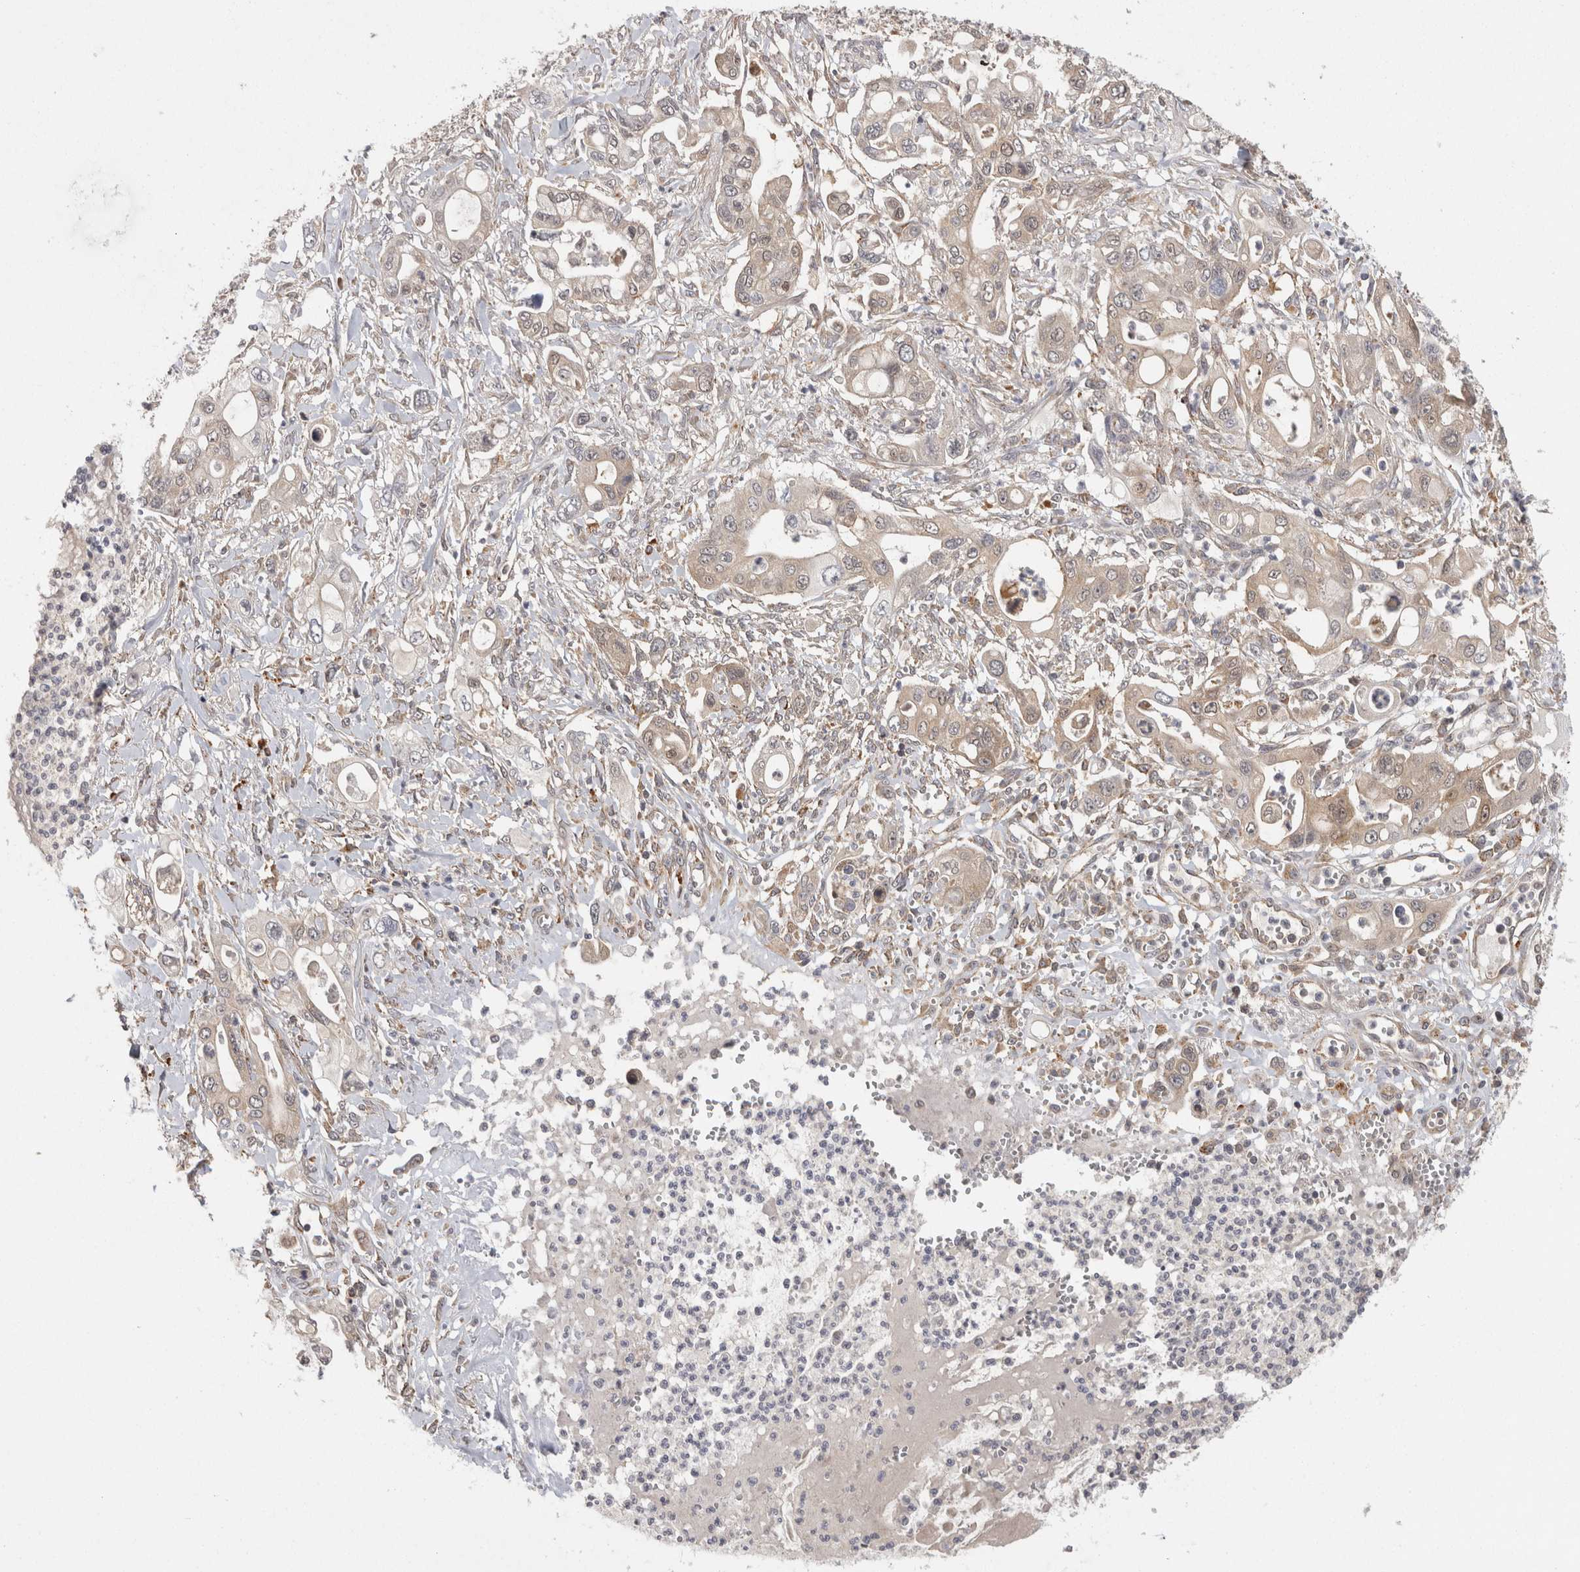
{"staining": {"intensity": "weak", "quantity": "<25%", "location": "cytoplasmic/membranous"}, "tissue": "pancreatic cancer", "cell_type": "Tumor cells", "image_type": "cancer", "snomed": [{"axis": "morphology", "description": "Adenocarcinoma, NOS"}, {"axis": "topography", "description": "Pancreas"}], "caption": "The immunohistochemistry micrograph has no significant positivity in tumor cells of pancreatic cancer tissue.", "gene": "ACAT2", "patient": {"sex": "male", "age": 68}}